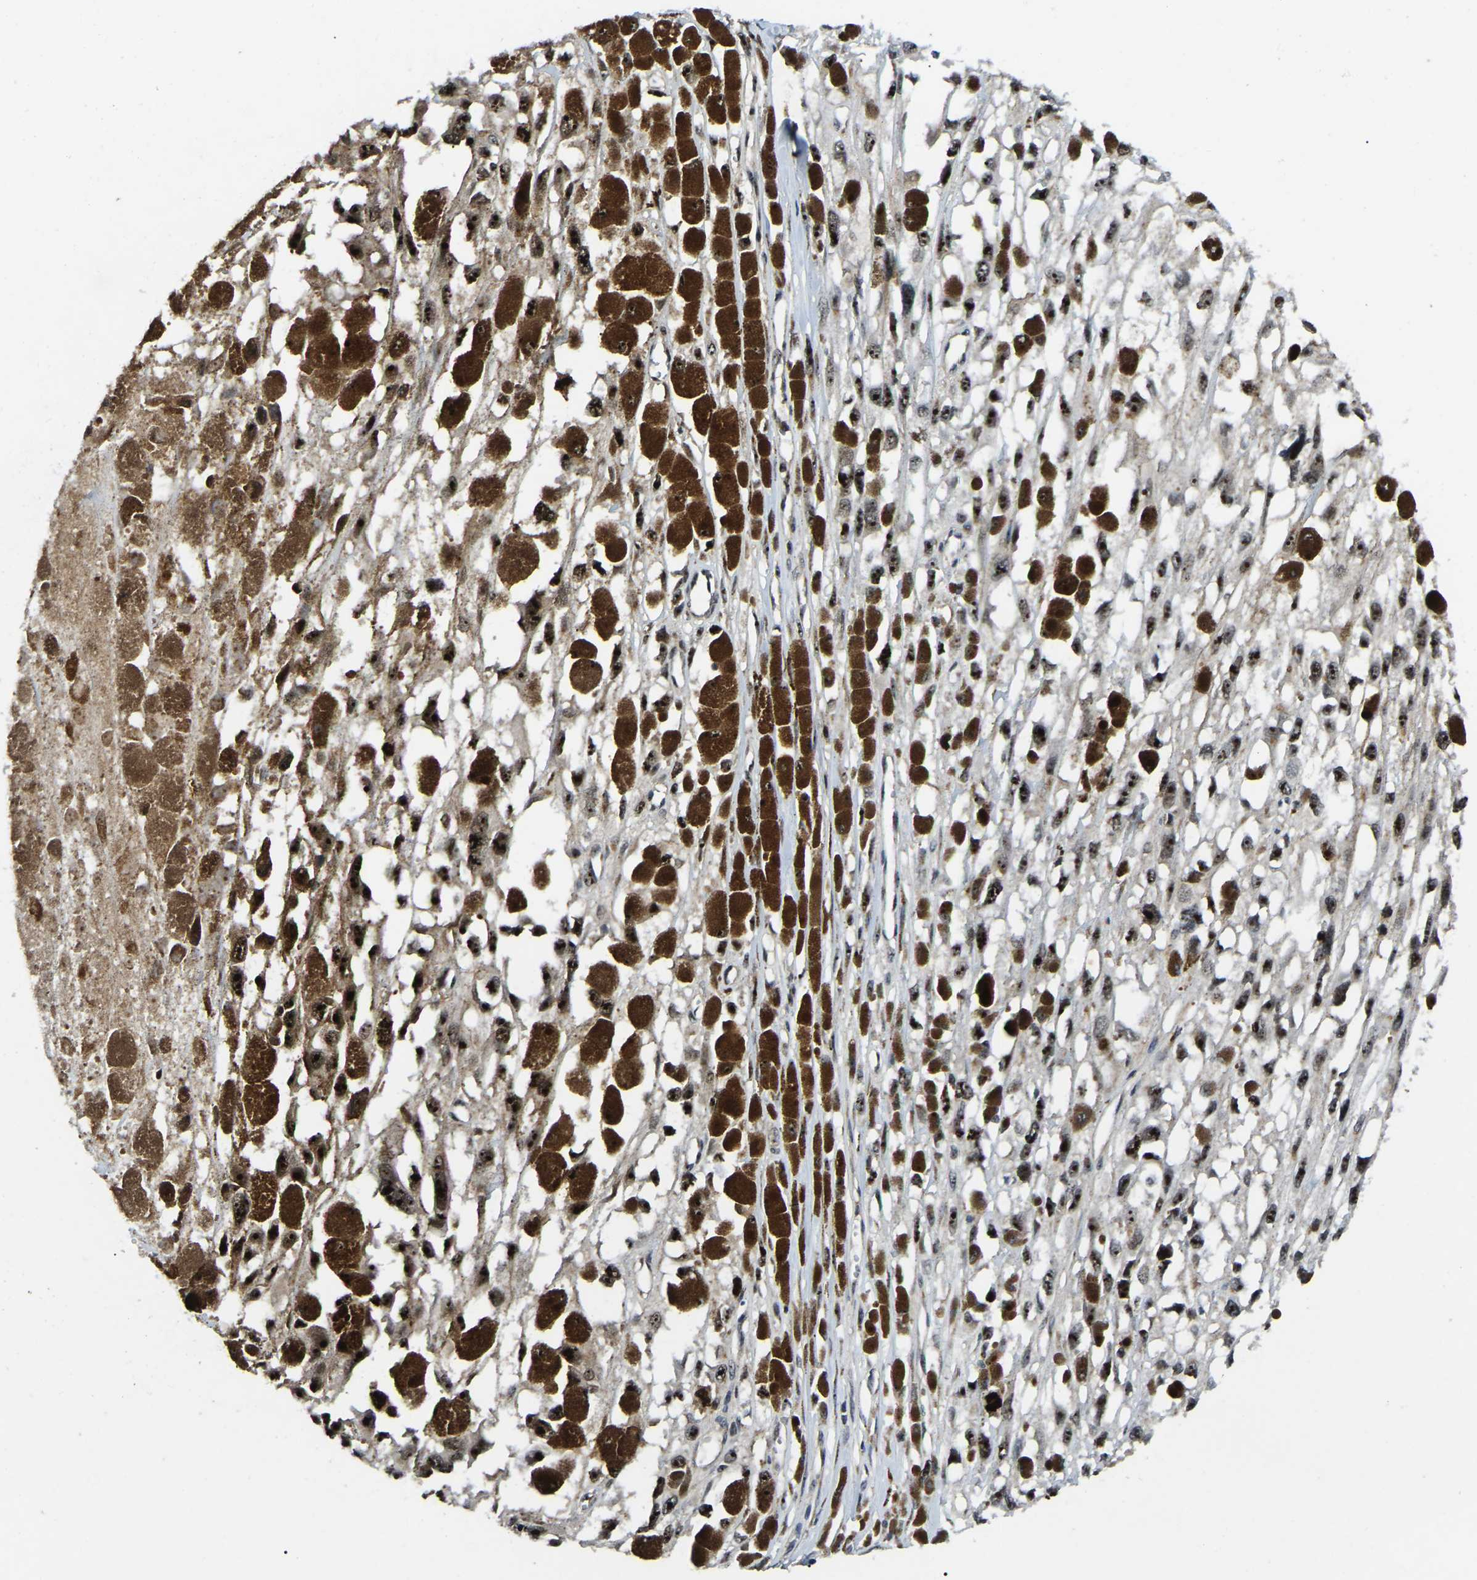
{"staining": {"intensity": "moderate", "quantity": ">75%", "location": "nuclear"}, "tissue": "melanoma", "cell_type": "Tumor cells", "image_type": "cancer", "snomed": [{"axis": "morphology", "description": "Malignant melanoma, Metastatic site"}, {"axis": "topography", "description": "Lymph node"}], "caption": "Protein expression analysis of human melanoma reveals moderate nuclear expression in about >75% of tumor cells.", "gene": "RBM28", "patient": {"sex": "male", "age": 59}}